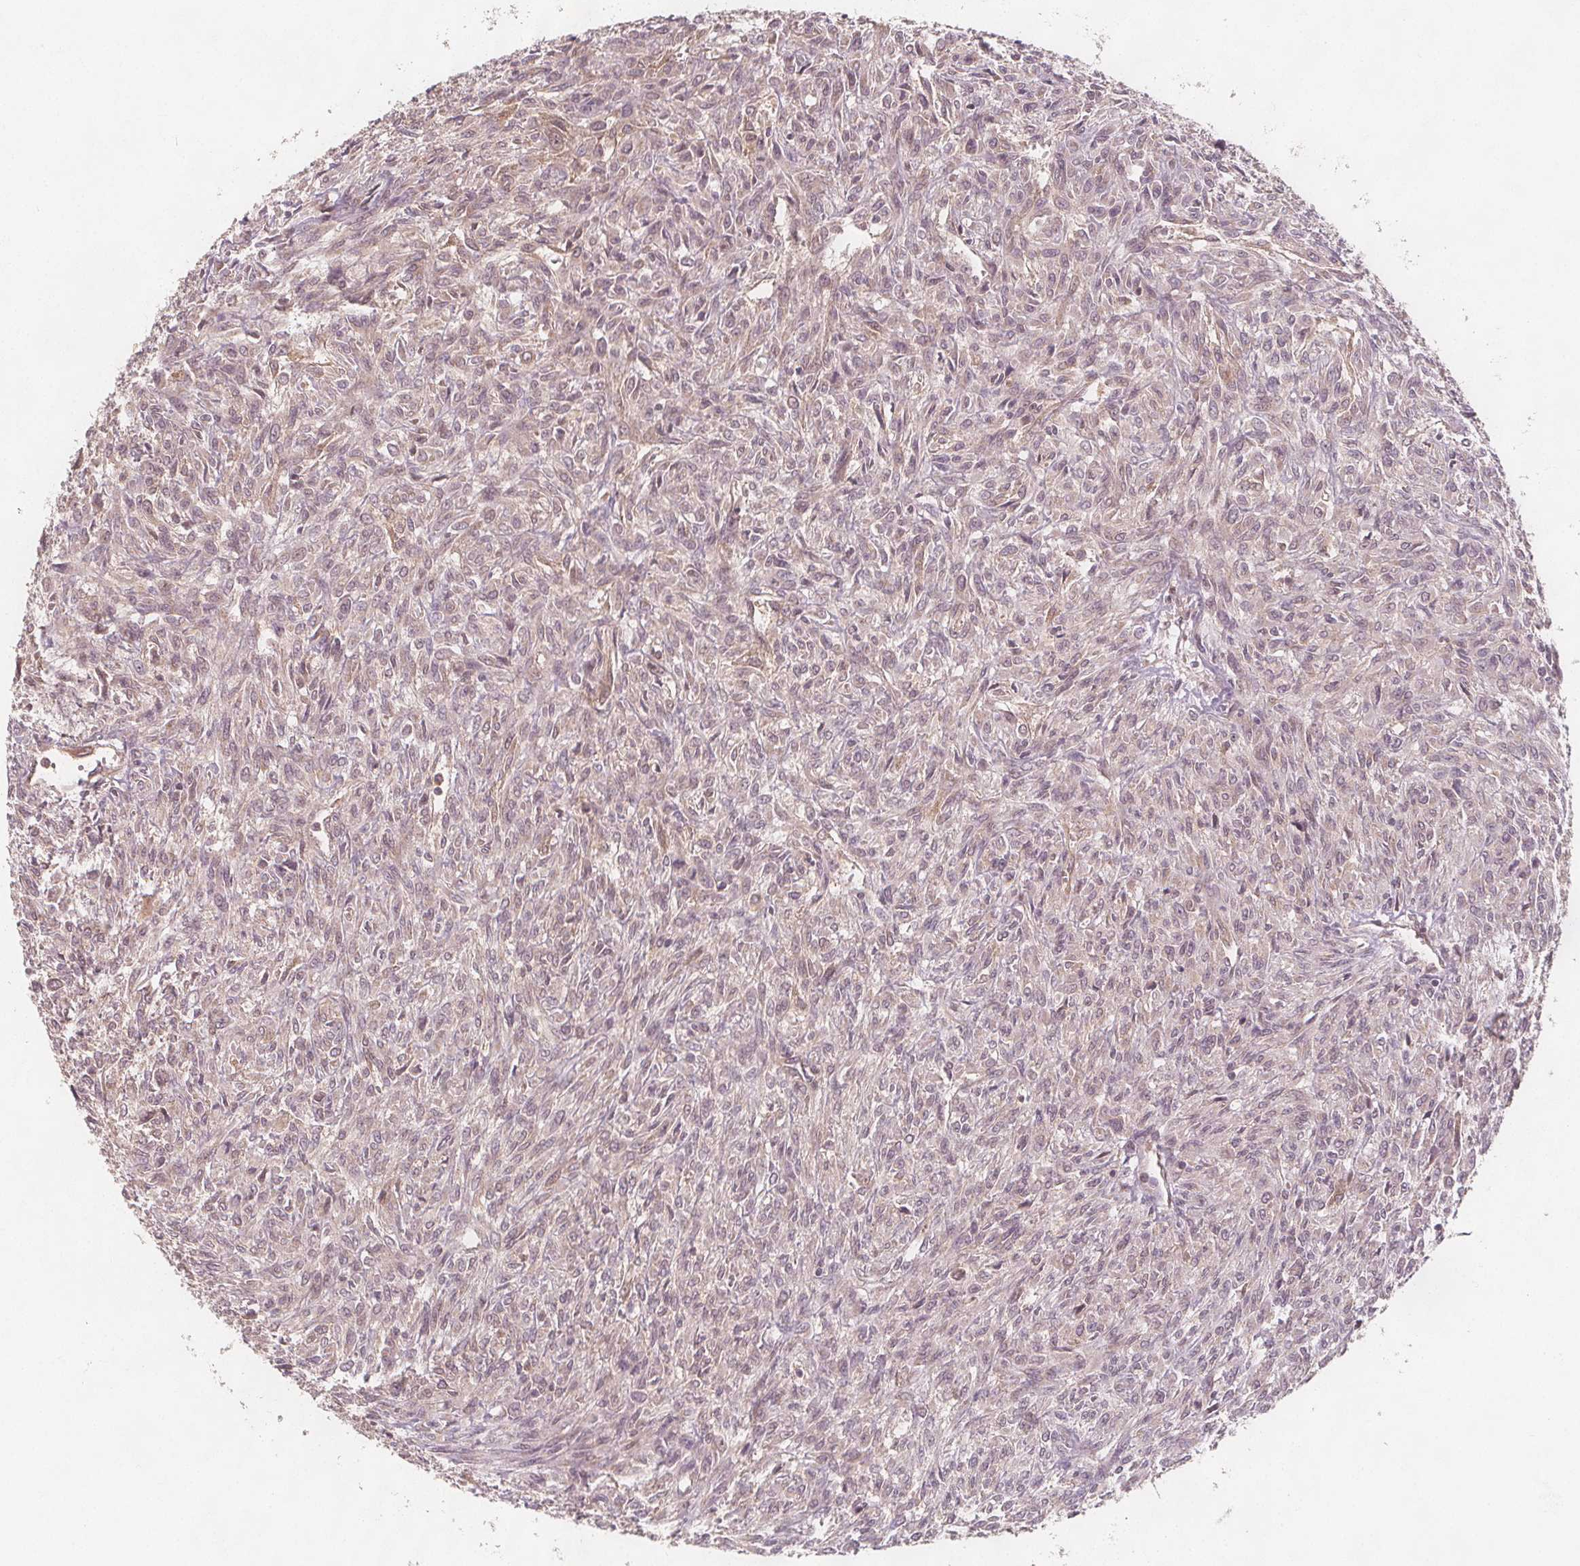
{"staining": {"intensity": "negative", "quantity": "none", "location": "none"}, "tissue": "renal cancer", "cell_type": "Tumor cells", "image_type": "cancer", "snomed": [{"axis": "morphology", "description": "Adenocarcinoma, NOS"}, {"axis": "topography", "description": "Kidney"}], "caption": "DAB (3,3'-diaminobenzidine) immunohistochemical staining of renal cancer demonstrates no significant staining in tumor cells.", "gene": "NCSTN", "patient": {"sex": "male", "age": 58}}